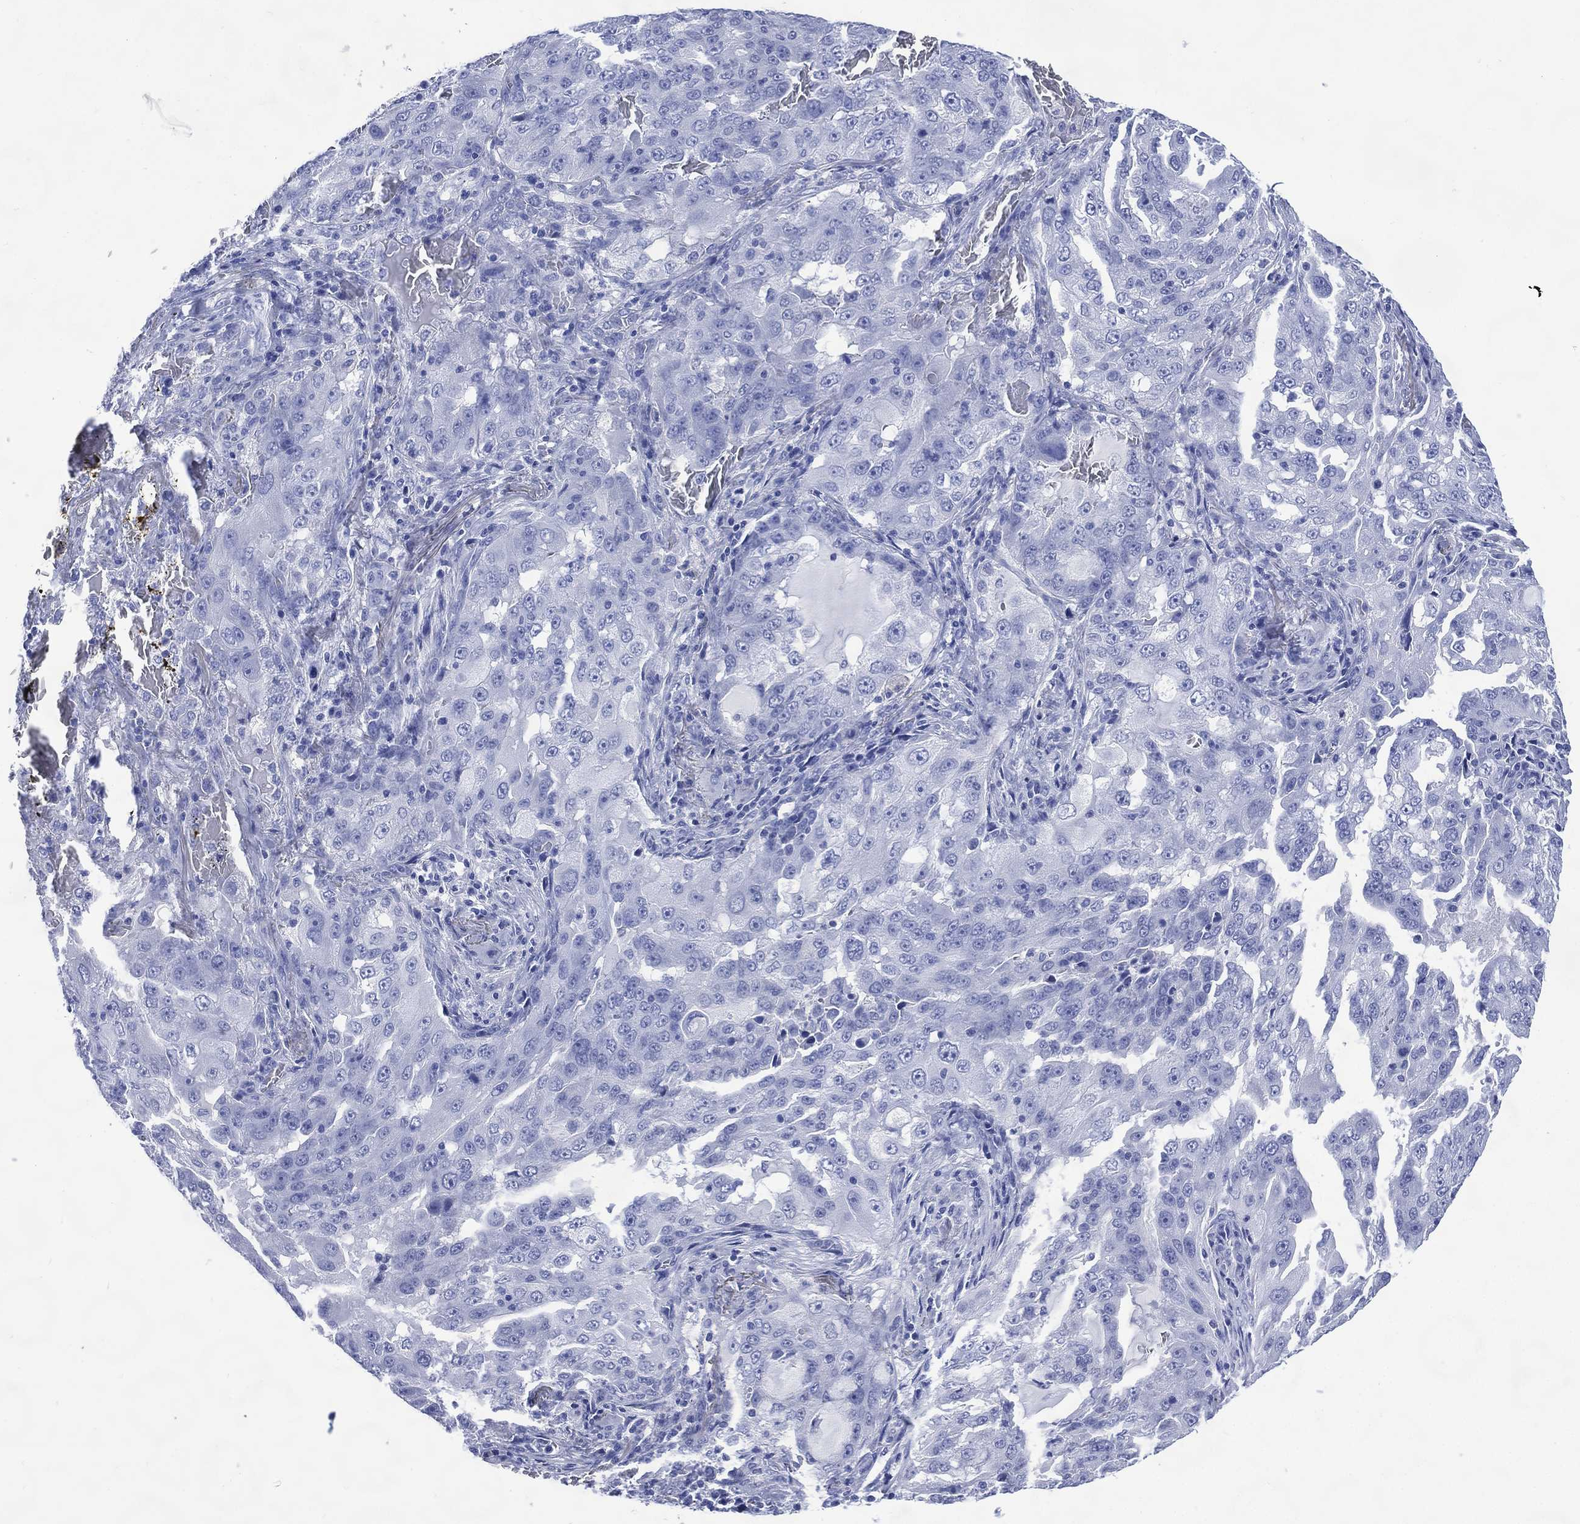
{"staining": {"intensity": "negative", "quantity": "none", "location": "none"}, "tissue": "lung cancer", "cell_type": "Tumor cells", "image_type": "cancer", "snomed": [{"axis": "morphology", "description": "Adenocarcinoma, NOS"}, {"axis": "topography", "description": "Lung"}], "caption": "The histopathology image demonstrates no significant staining in tumor cells of lung cancer (adenocarcinoma). The staining was performed using DAB to visualize the protein expression in brown, while the nuclei were stained in blue with hematoxylin (Magnification: 20x).", "gene": "SHCBP1L", "patient": {"sex": "female", "age": 61}}